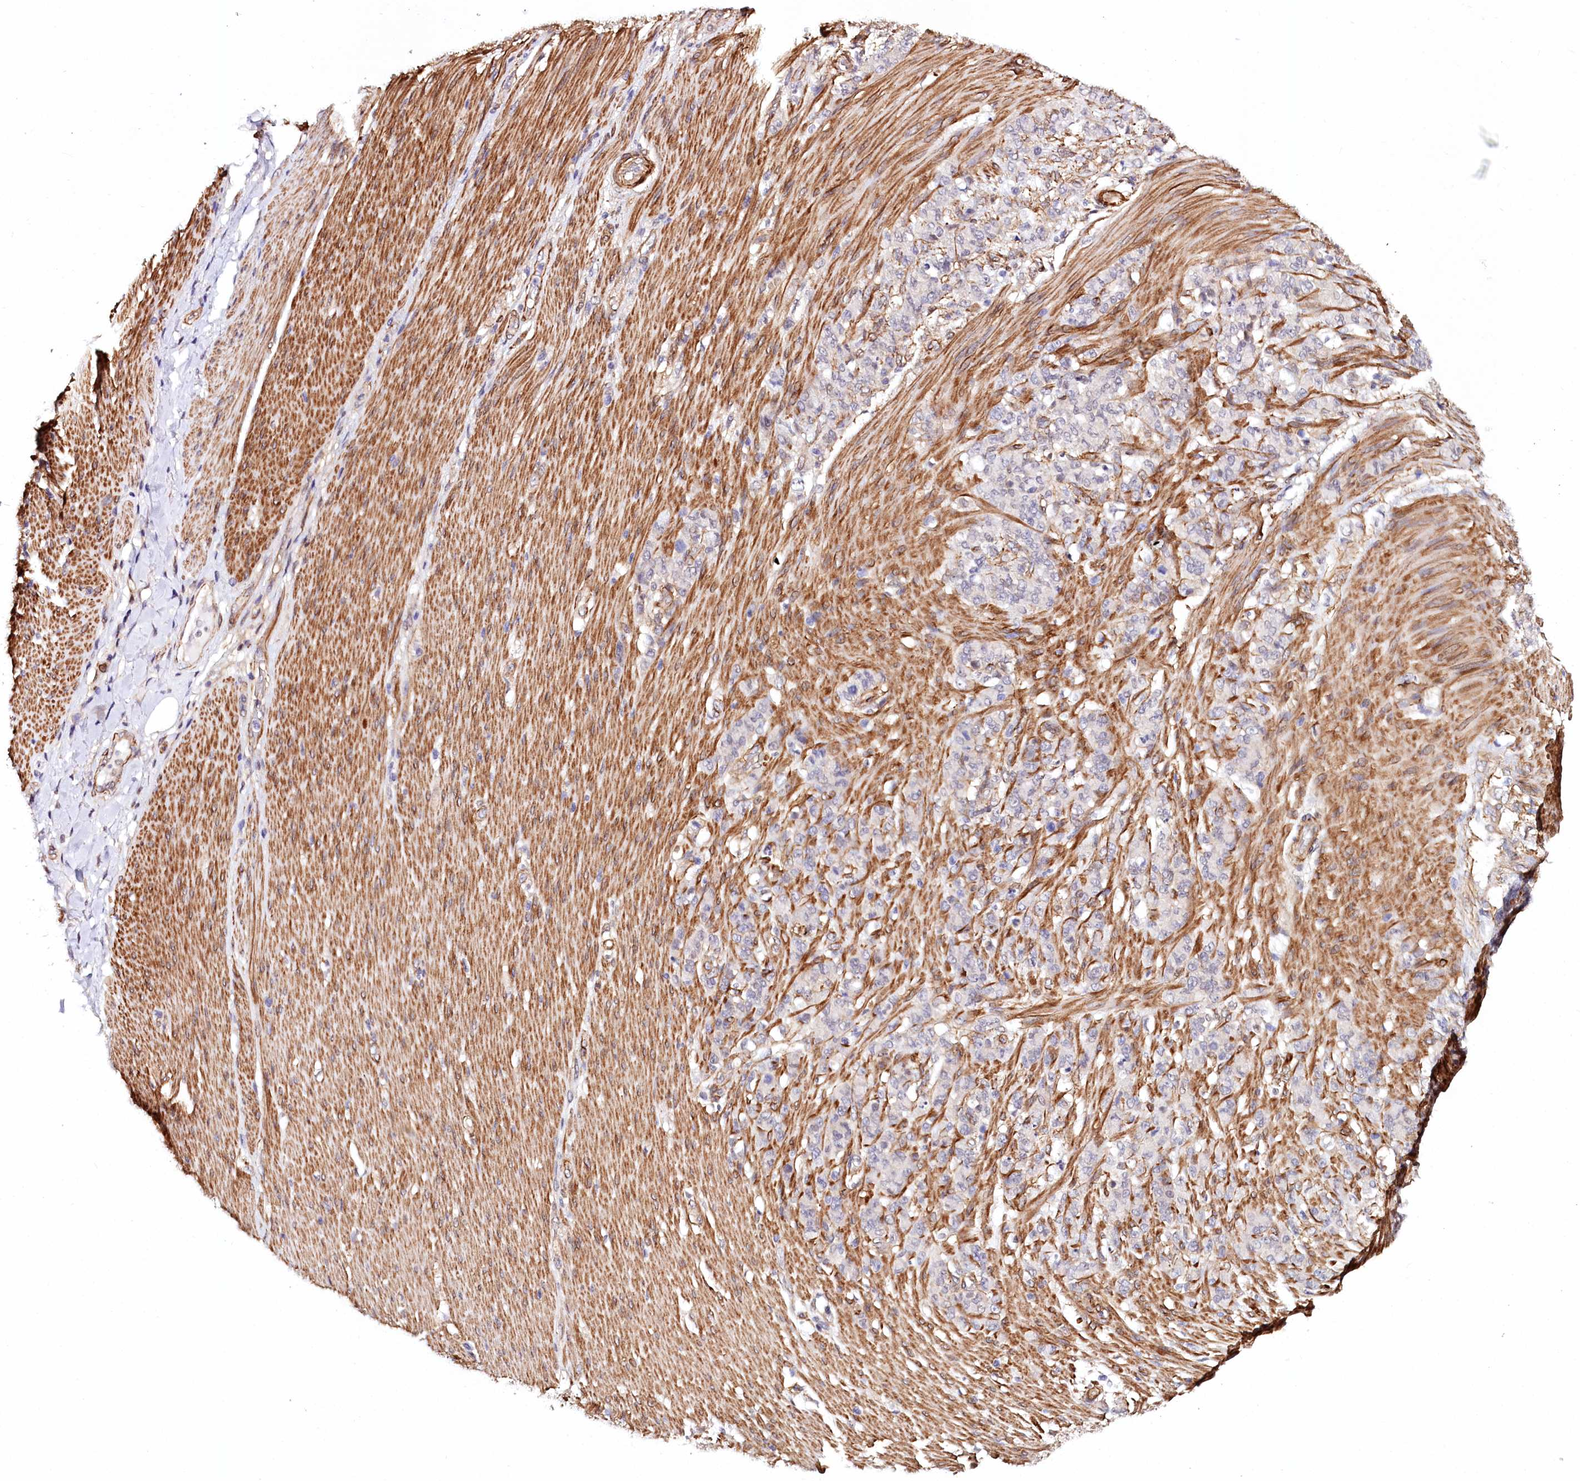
{"staining": {"intensity": "negative", "quantity": "none", "location": "none"}, "tissue": "stomach cancer", "cell_type": "Tumor cells", "image_type": "cancer", "snomed": [{"axis": "morphology", "description": "Adenocarcinoma, NOS"}, {"axis": "topography", "description": "Stomach"}], "caption": "Immunohistochemical staining of stomach adenocarcinoma reveals no significant positivity in tumor cells.", "gene": "PPP2R5B", "patient": {"sex": "female", "age": 79}}